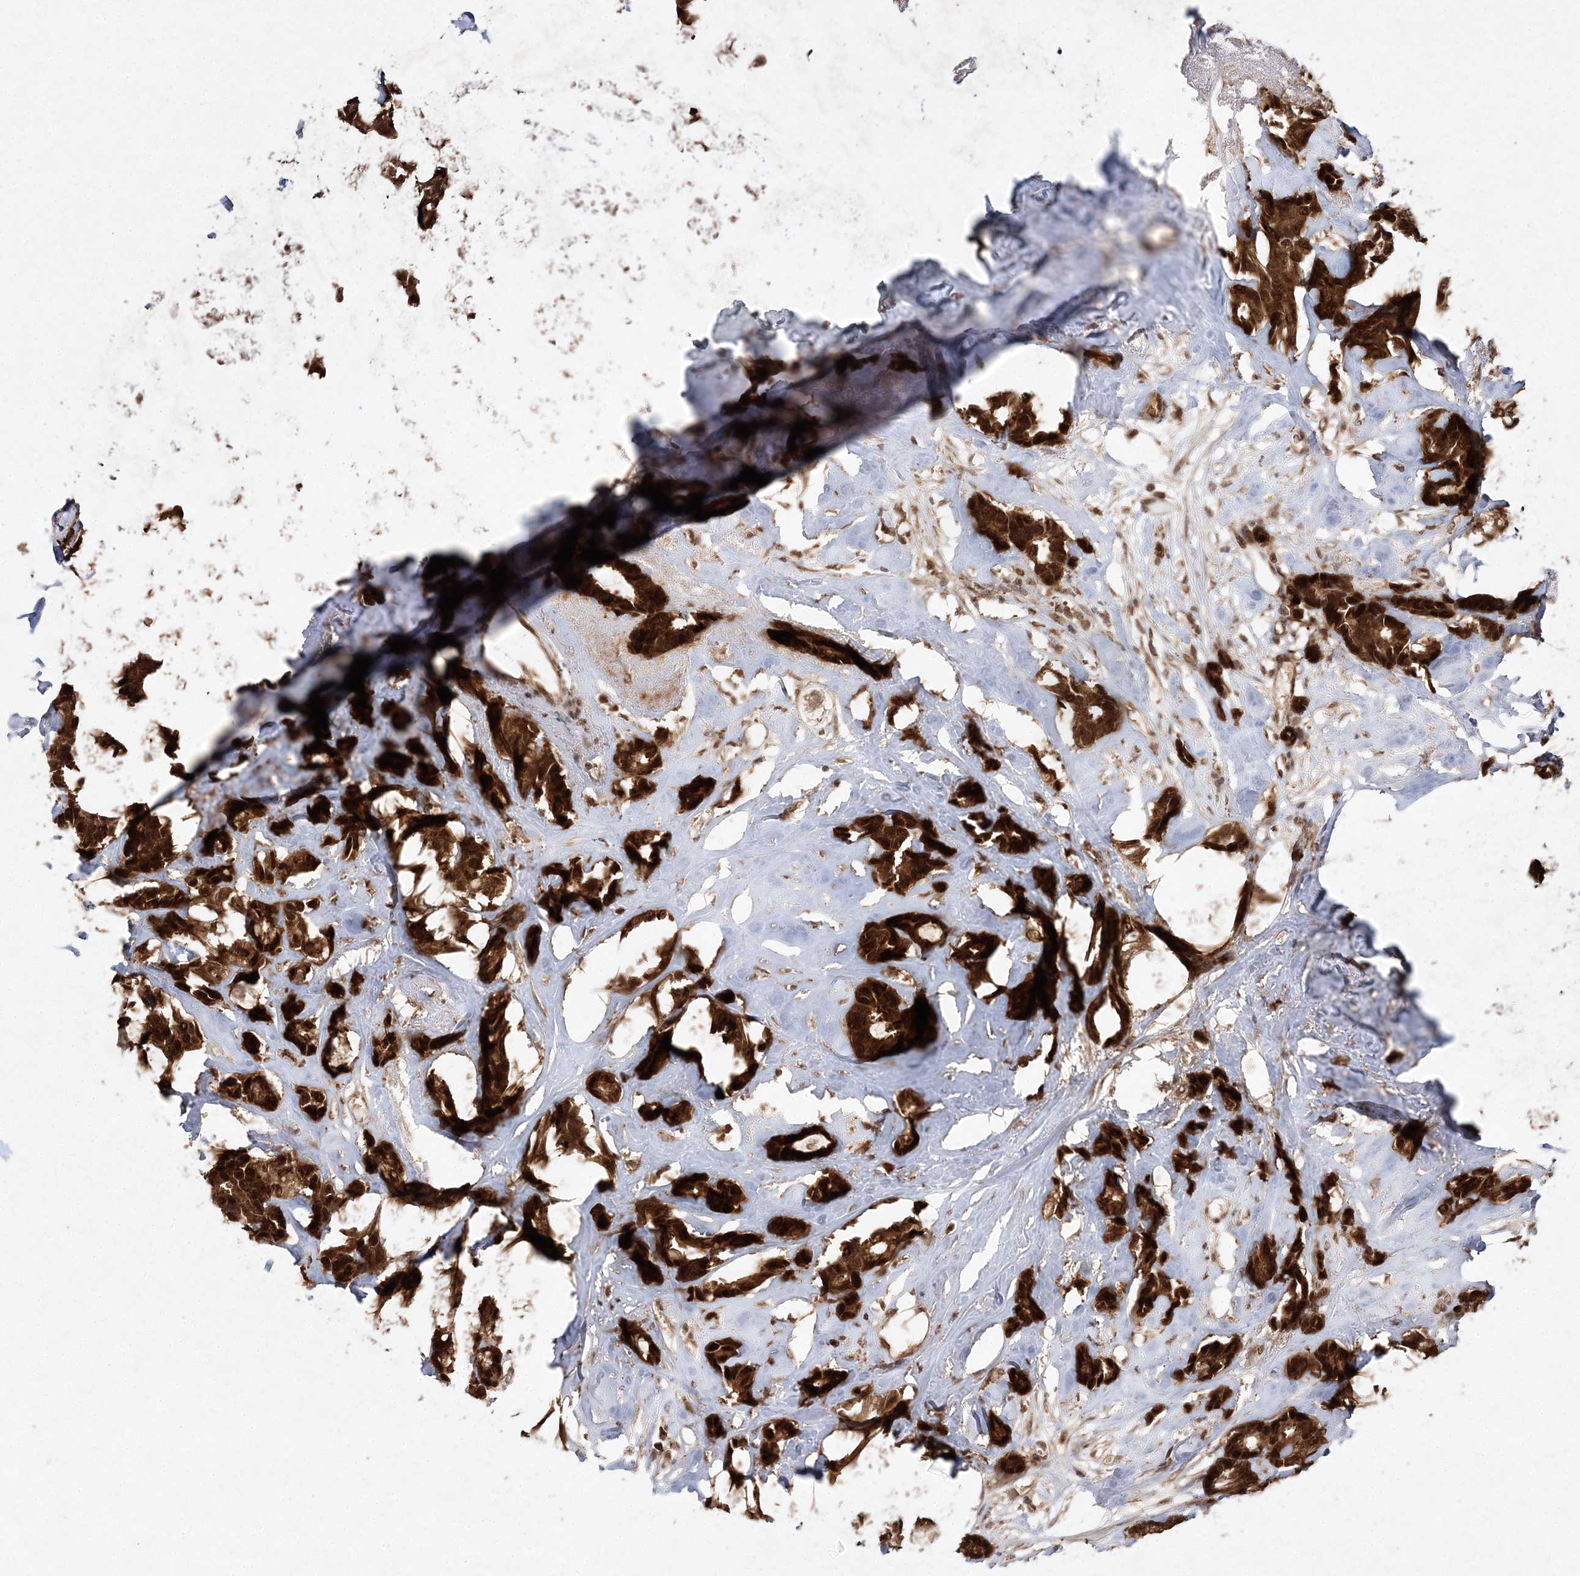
{"staining": {"intensity": "strong", "quantity": ">75%", "location": "cytoplasmic/membranous,nuclear"}, "tissue": "breast cancer", "cell_type": "Tumor cells", "image_type": "cancer", "snomed": [{"axis": "morphology", "description": "Duct carcinoma"}, {"axis": "topography", "description": "Breast"}], "caption": "Strong cytoplasmic/membranous and nuclear staining for a protein is present in approximately >75% of tumor cells of breast cancer using IHC.", "gene": "NIF3L1", "patient": {"sex": "female", "age": 87}}